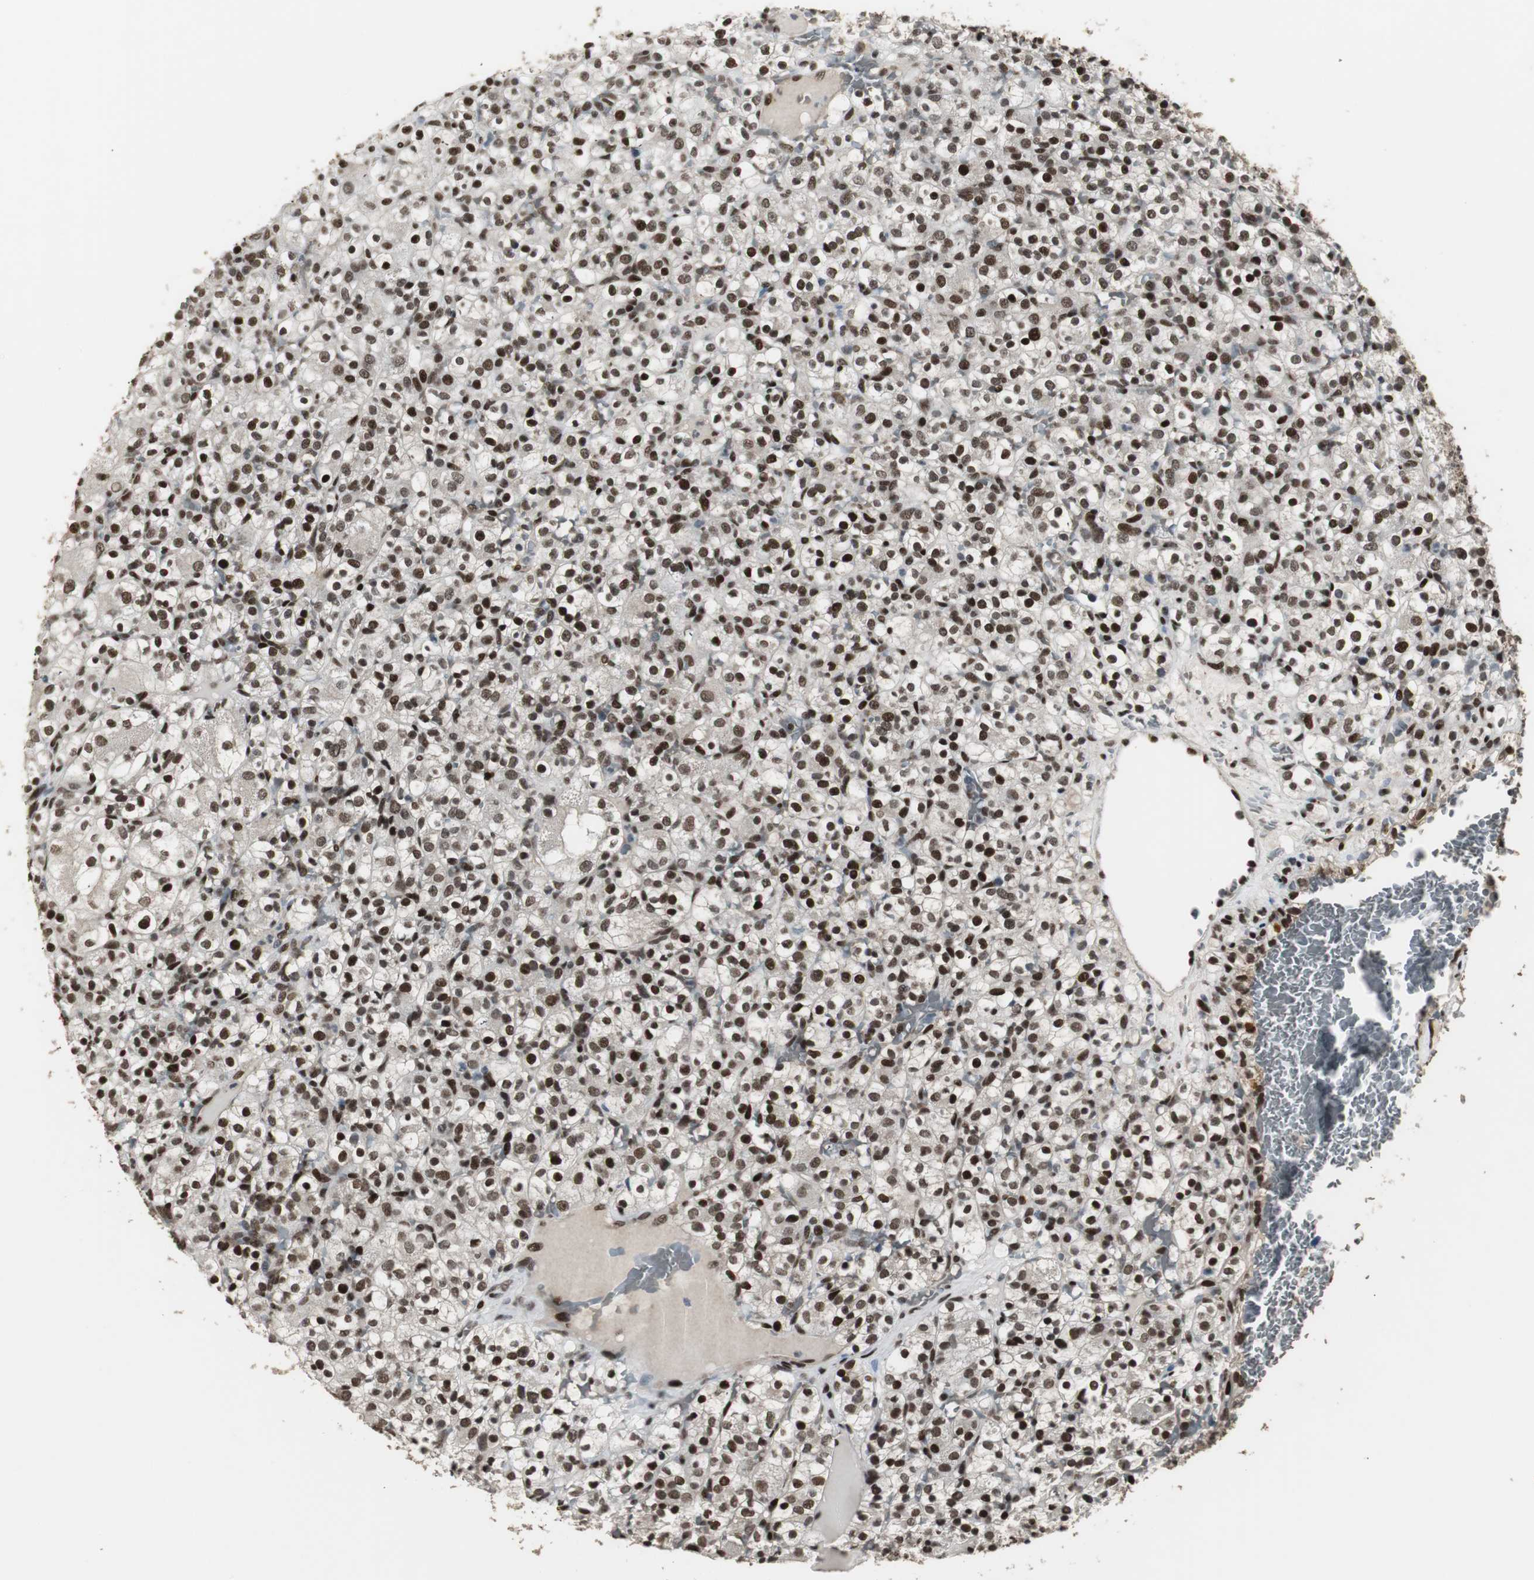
{"staining": {"intensity": "strong", "quantity": ">75%", "location": "nuclear"}, "tissue": "renal cancer", "cell_type": "Tumor cells", "image_type": "cancer", "snomed": [{"axis": "morphology", "description": "Normal tissue, NOS"}, {"axis": "morphology", "description": "Adenocarcinoma, NOS"}, {"axis": "topography", "description": "Kidney"}], "caption": "IHC histopathology image of renal cancer (adenocarcinoma) stained for a protein (brown), which demonstrates high levels of strong nuclear expression in about >75% of tumor cells.", "gene": "TAF5", "patient": {"sex": "female", "age": 72}}